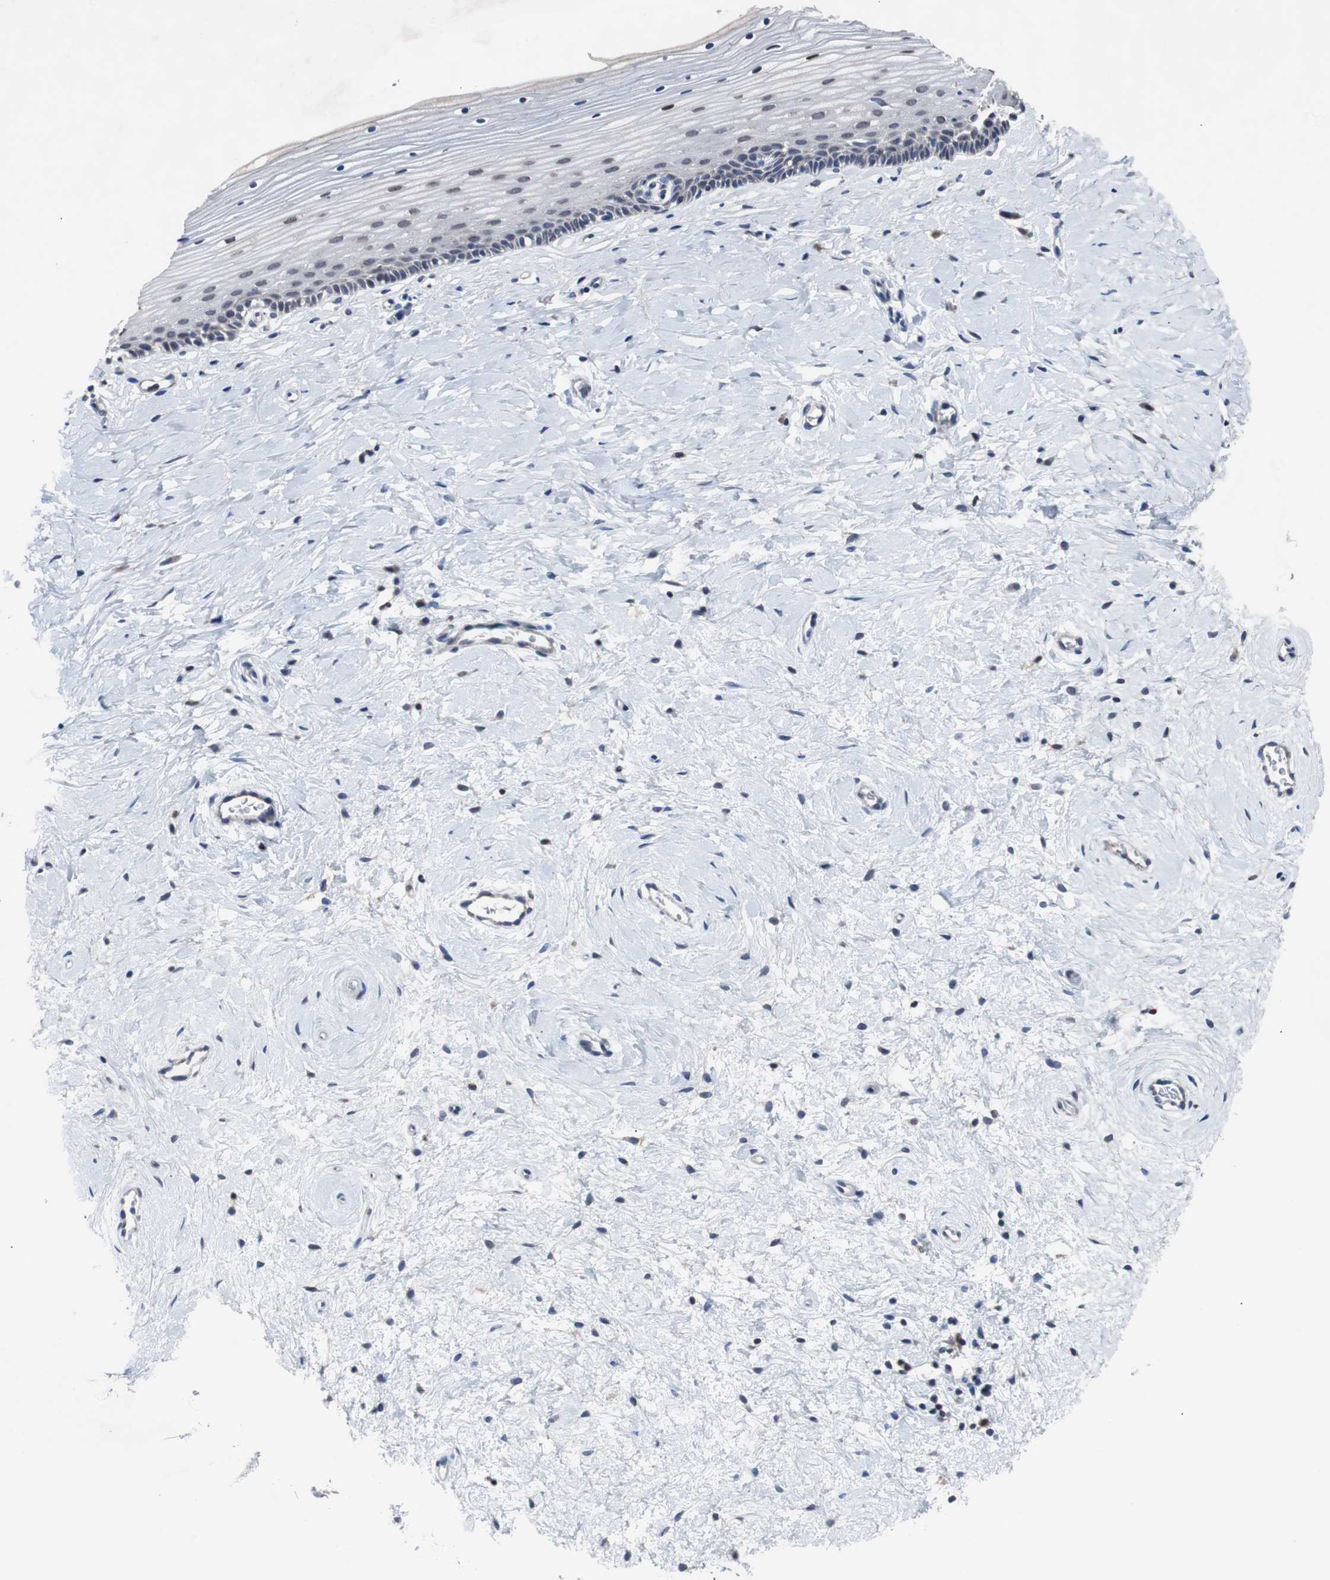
{"staining": {"intensity": "moderate", "quantity": ">75%", "location": "nuclear"}, "tissue": "cervix", "cell_type": "Glandular cells", "image_type": "normal", "snomed": [{"axis": "morphology", "description": "Normal tissue, NOS"}, {"axis": "topography", "description": "Cervix"}], "caption": "Cervix stained with IHC shows moderate nuclear positivity in approximately >75% of glandular cells.", "gene": "RBM47", "patient": {"sex": "female", "age": 39}}